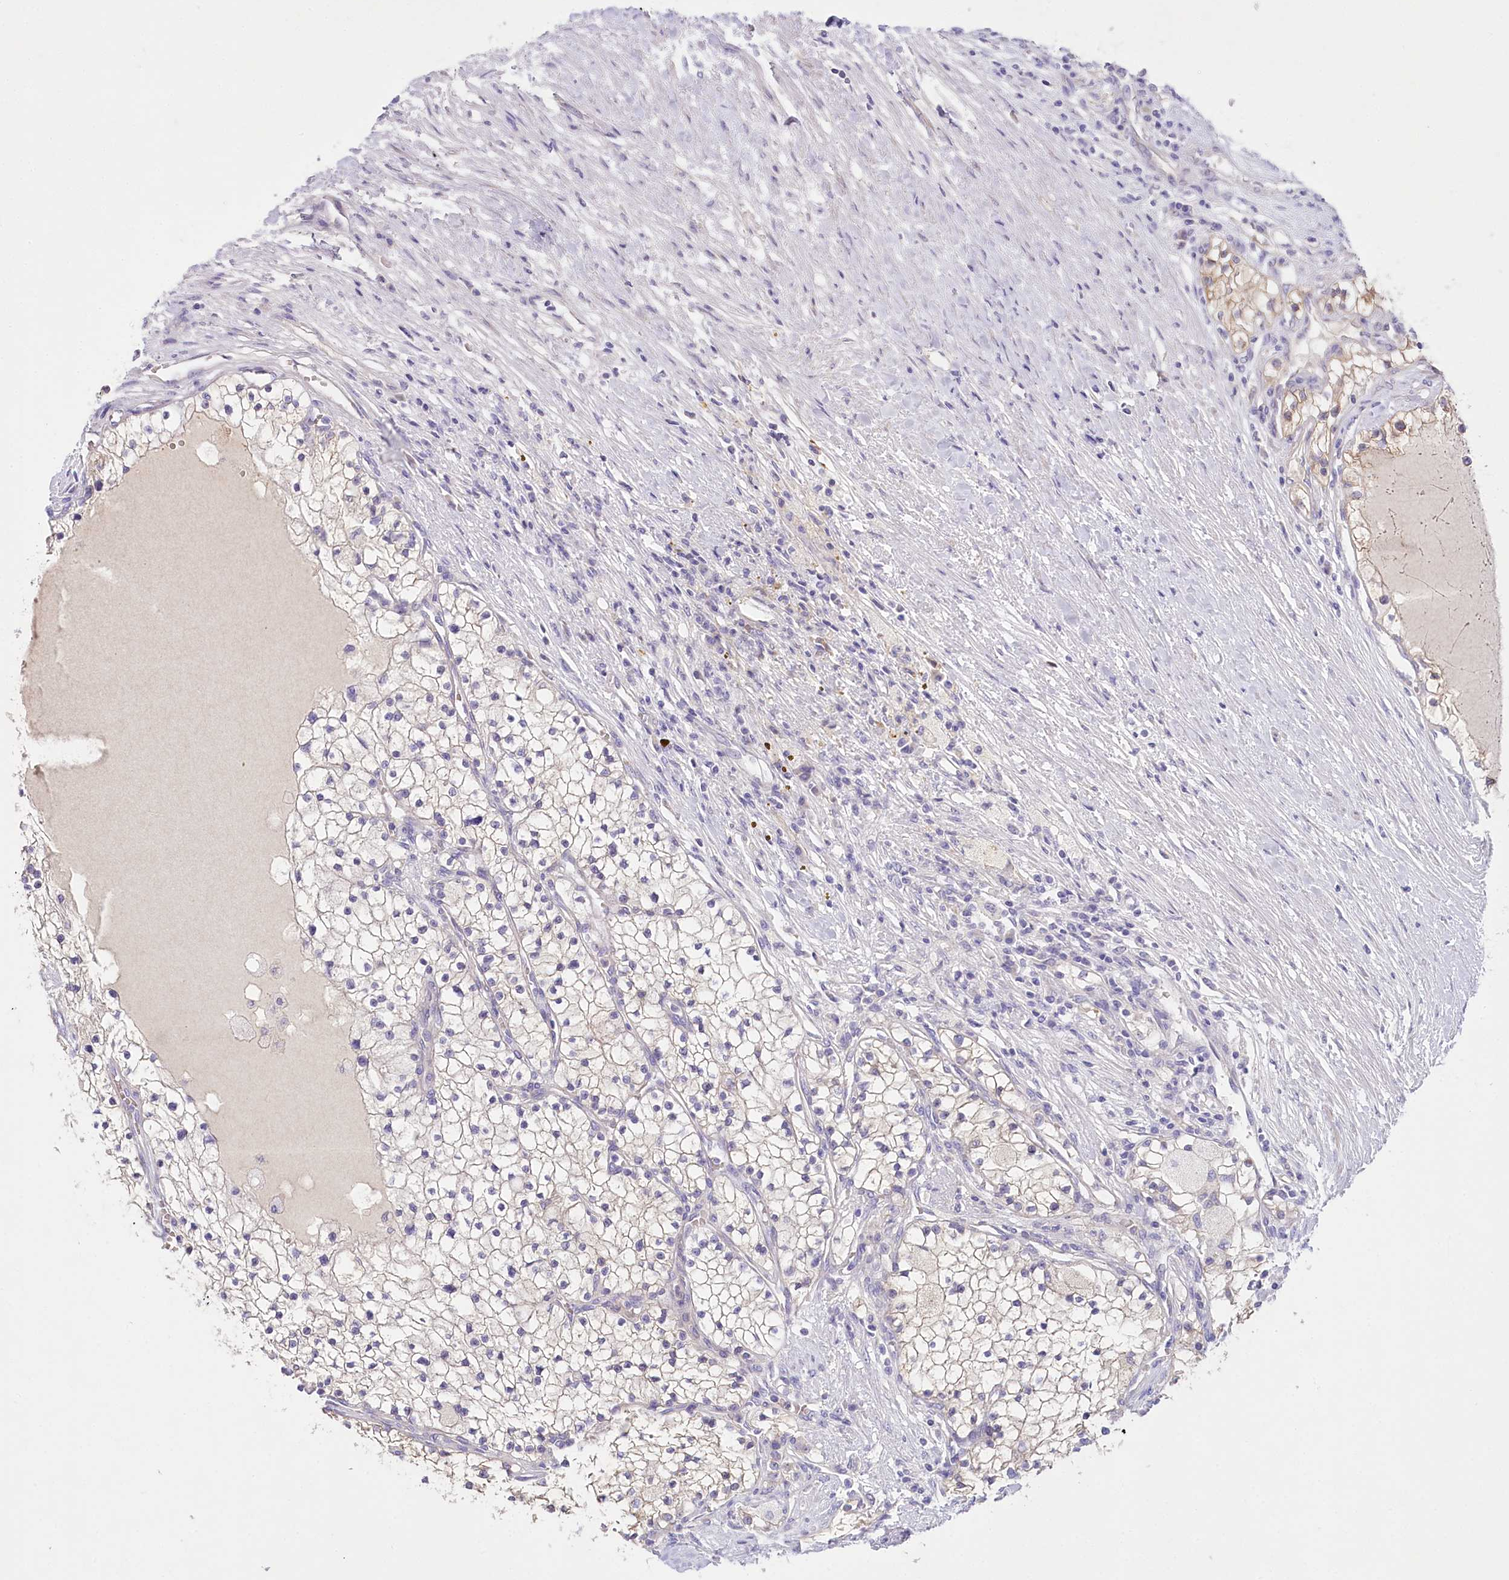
{"staining": {"intensity": "weak", "quantity": "<25%", "location": "cytoplasmic/membranous"}, "tissue": "renal cancer", "cell_type": "Tumor cells", "image_type": "cancer", "snomed": [{"axis": "morphology", "description": "Normal tissue, NOS"}, {"axis": "morphology", "description": "Adenocarcinoma, NOS"}, {"axis": "topography", "description": "Kidney"}], "caption": "The image shows no significant expression in tumor cells of renal adenocarcinoma.", "gene": "MYOZ1", "patient": {"sex": "male", "age": 68}}